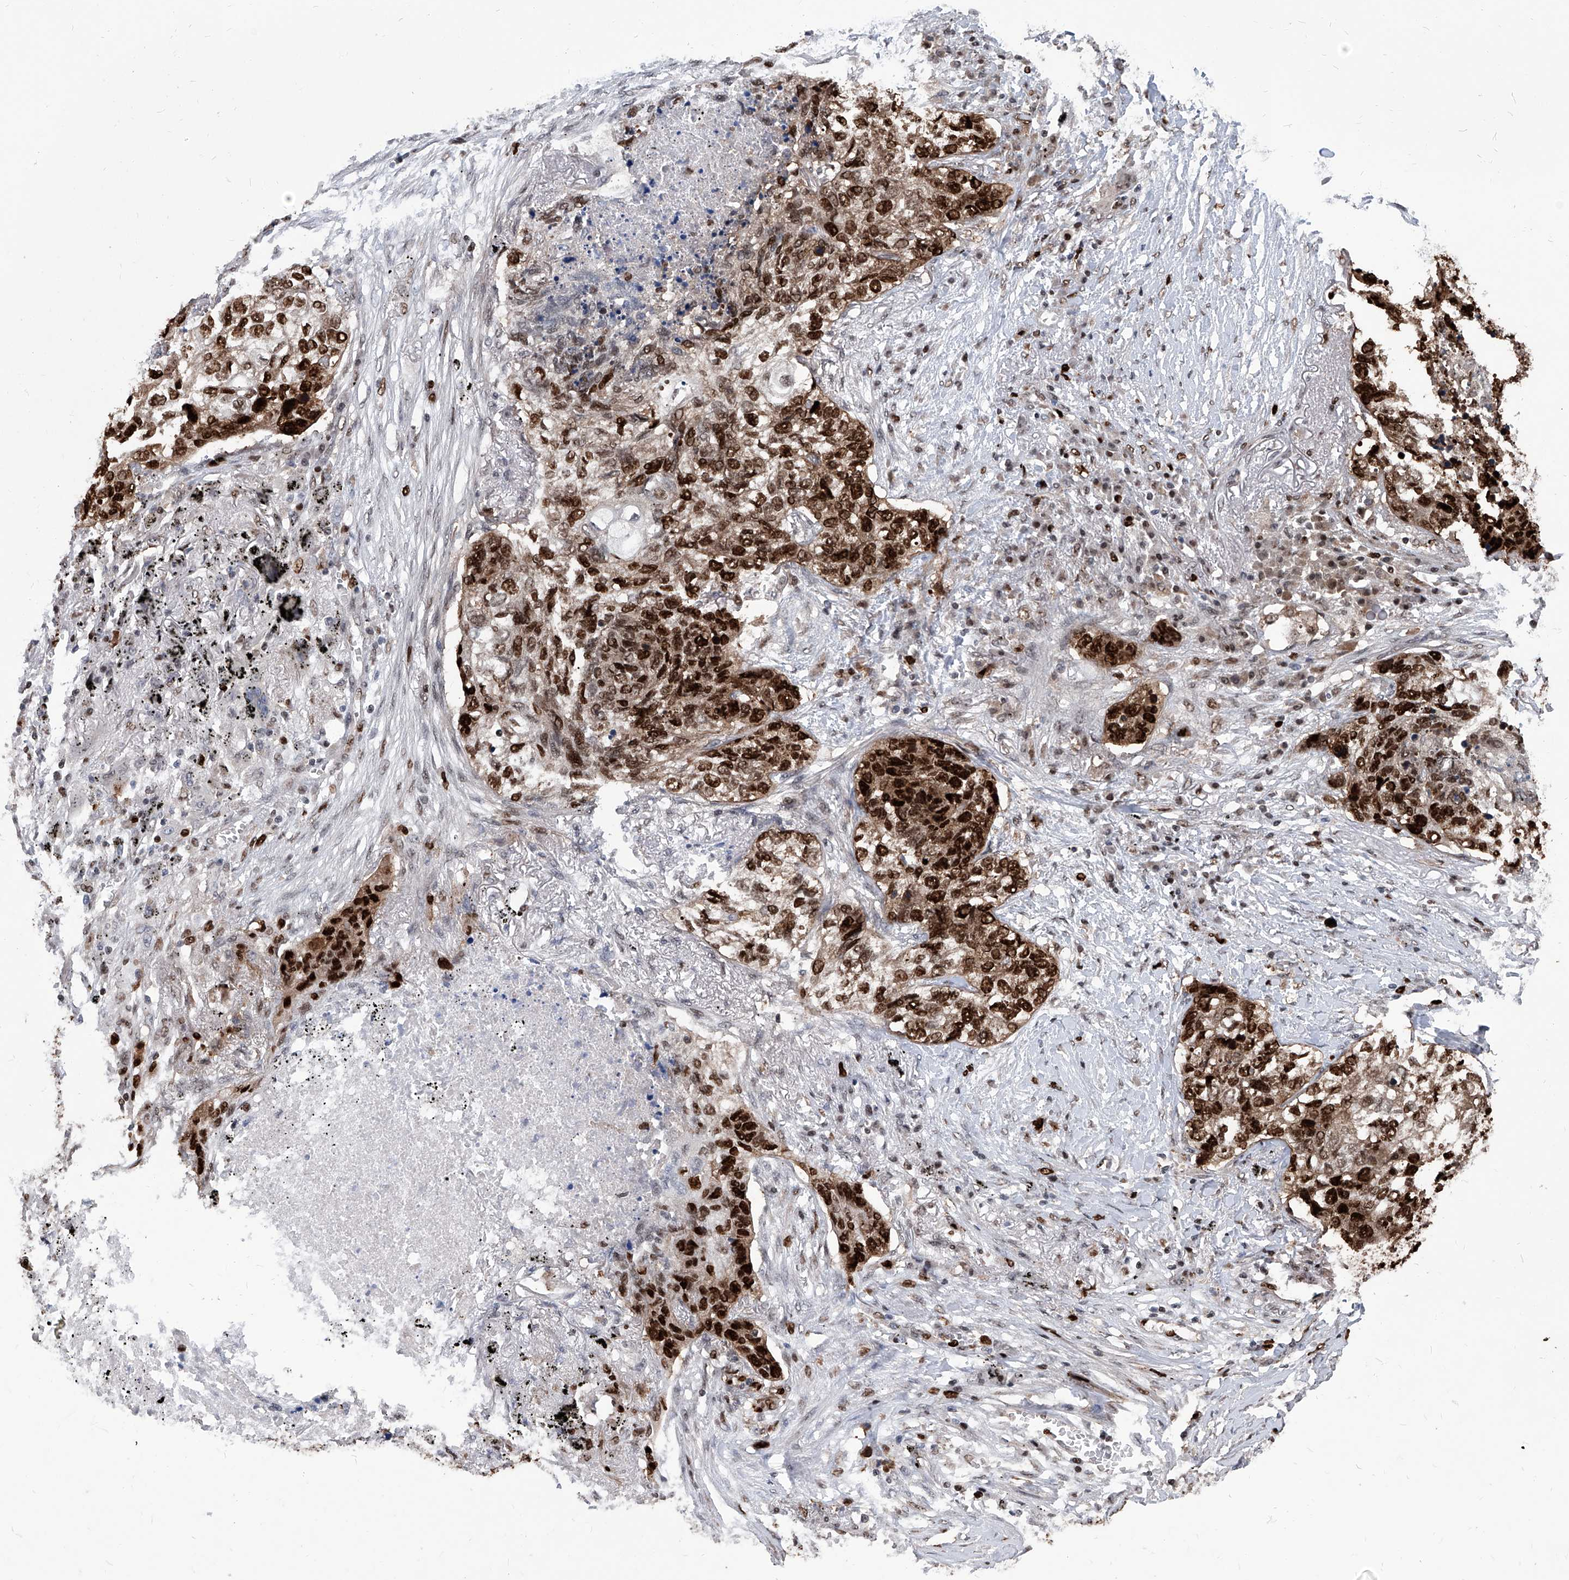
{"staining": {"intensity": "strong", "quantity": ">75%", "location": "nuclear"}, "tissue": "lung cancer", "cell_type": "Tumor cells", "image_type": "cancer", "snomed": [{"axis": "morphology", "description": "Squamous cell carcinoma, NOS"}, {"axis": "topography", "description": "Lung"}], "caption": "Tumor cells exhibit high levels of strong nuclear staining in approximately >75% of cells in lung cancer (squamous cell carcinoma). Using DAB (brown) and hematoxylin (blue) stains, captured at high magnification using brightfield microscopy.", "gene": "PCNA", "patient": {"sex": "female", "age": 63}}